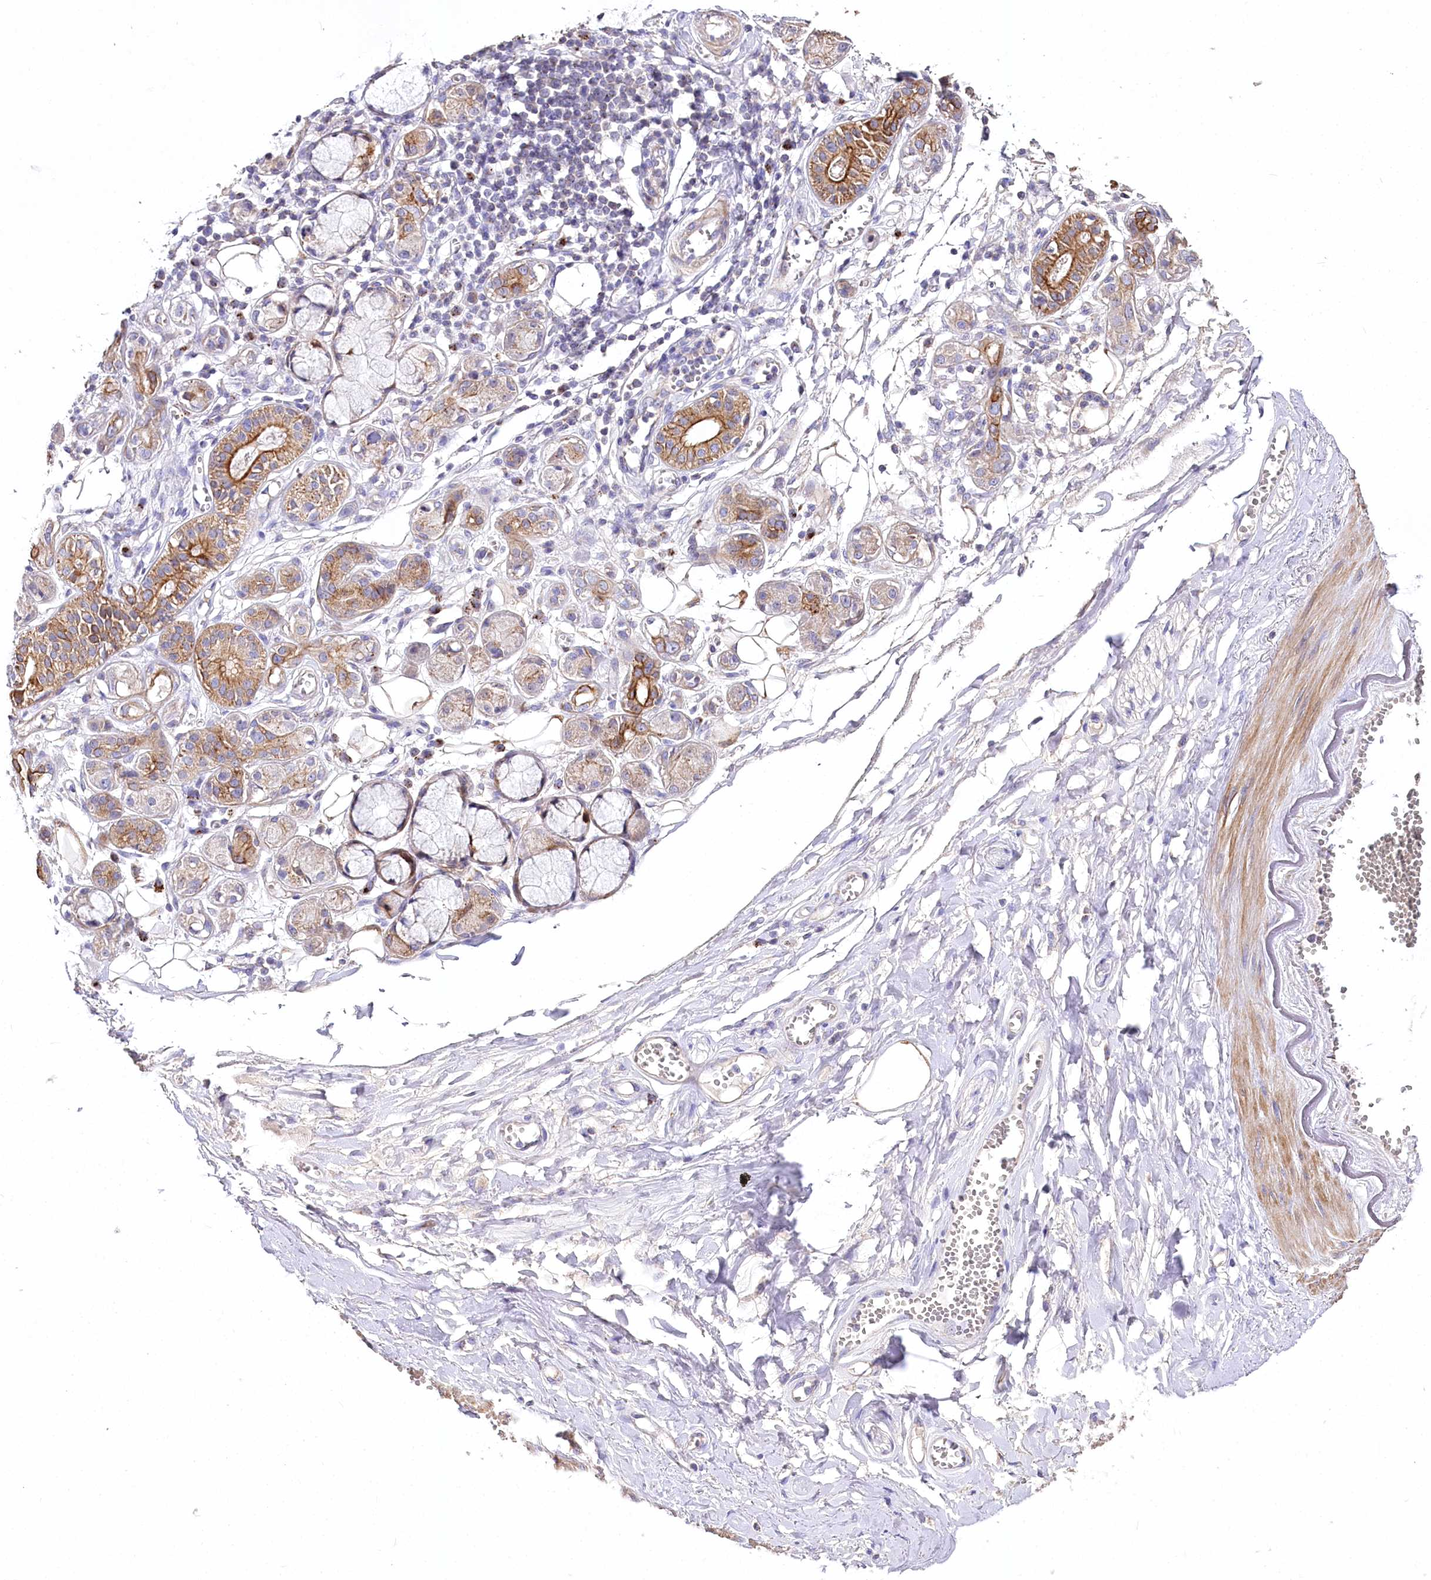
{"staining": {"intensity": "moderate", "quantity": ">75%", "location": "cytoplasmic/membranous,nuclear"}, "tissue": "adipose tissue", "cell_type": "Adipocytes", "image_type": "normal", "snomed": [{"axis": "morphology", "description": "Normal tissue, NOS"}, {"axis": "morphology", "description": "Inflammation, NOS"}, {"axis": "topography", "description": "Salivary gland"}, {"axis": "topography", "description": "Peripheral nerve tissue"}], "caption": "Adipocytes reveal medium levels of moderate cytoplasmic/membranous,nuclear expression in approximately >75% of cells in benign adipose tissue.", "gene": "PTER", "patient": {"sex": "female", "age": 75}}